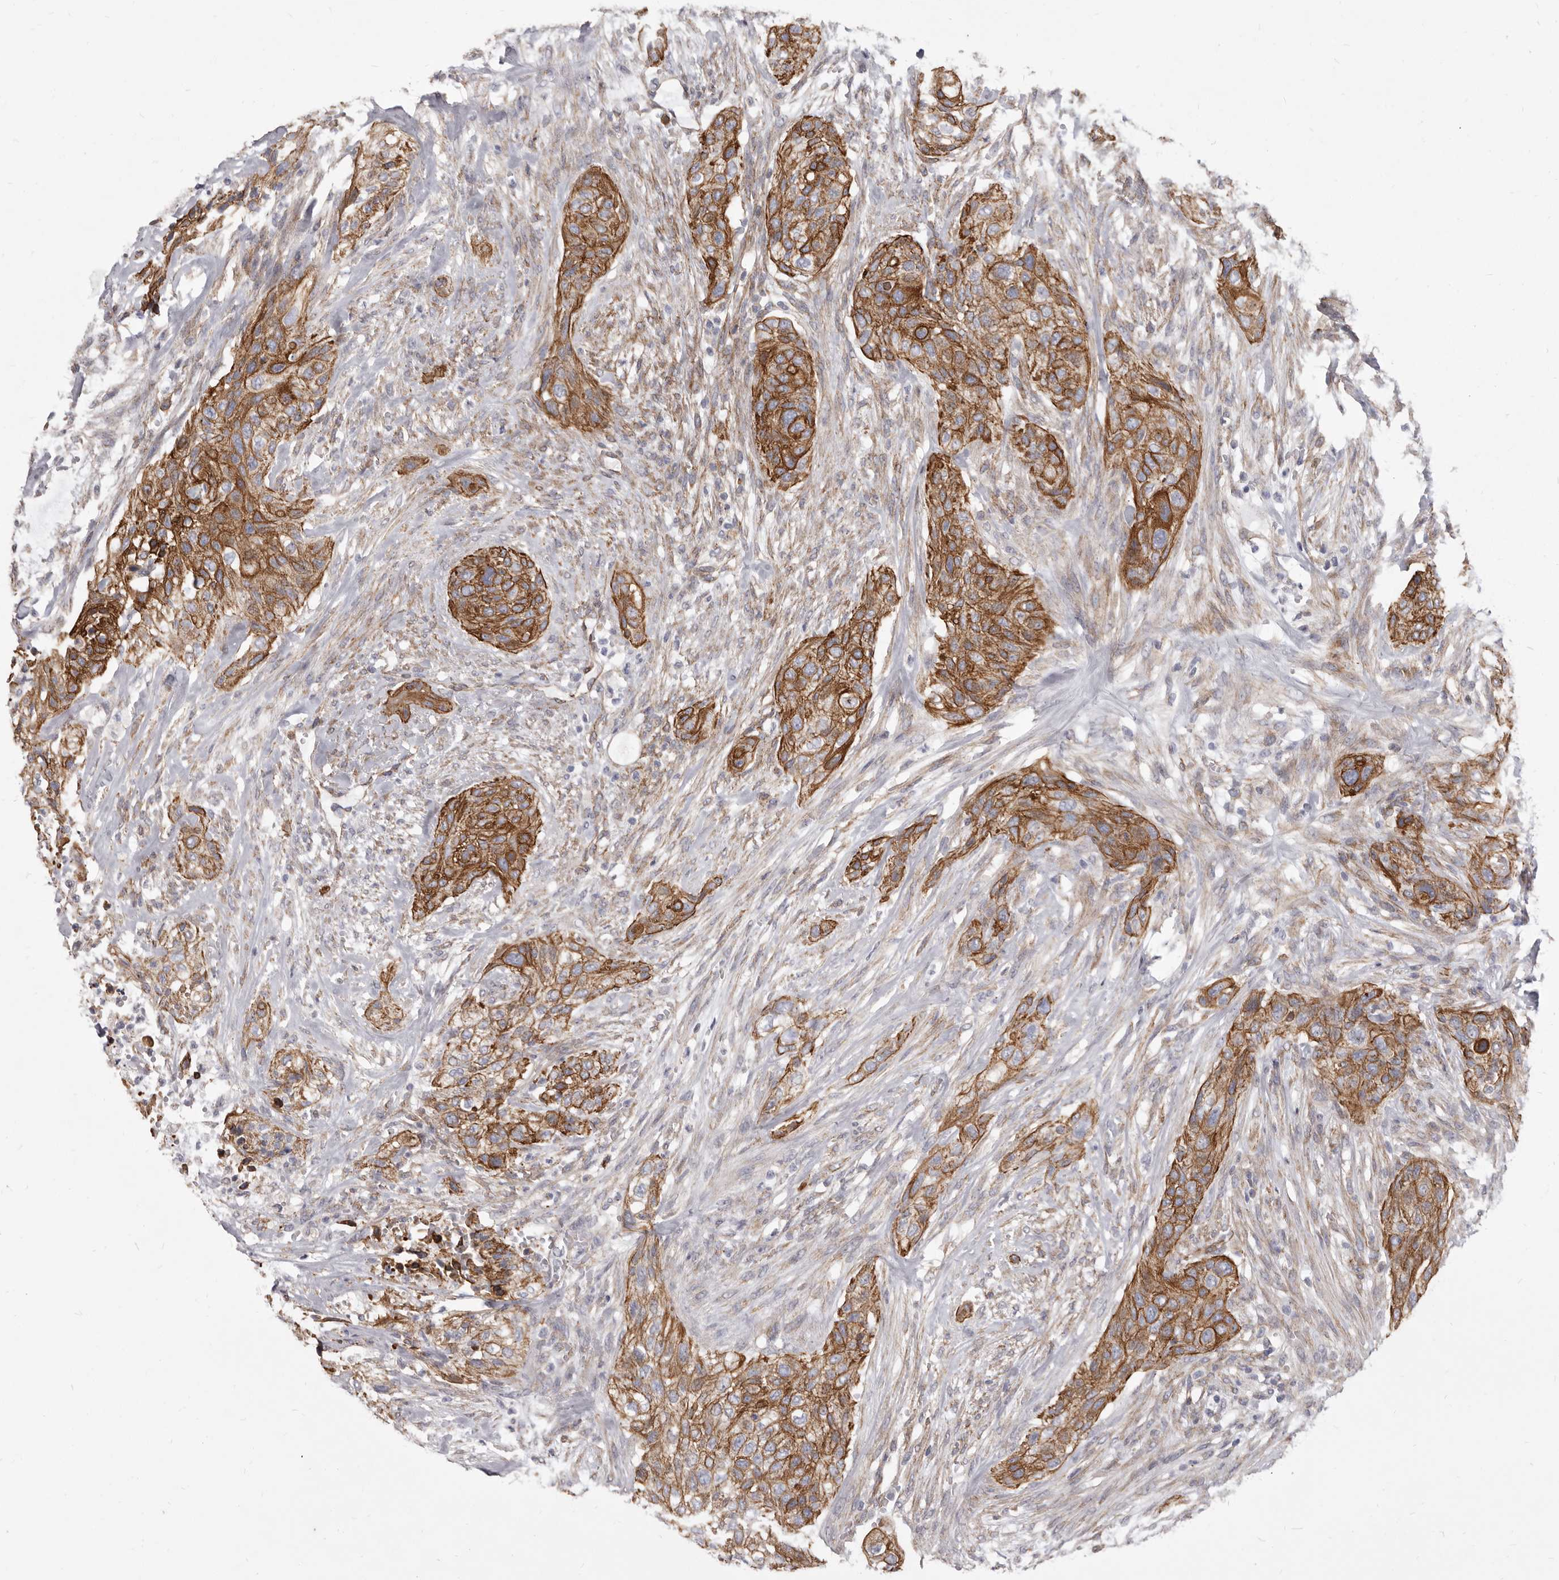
{"staining": {"intensity": "moderate", "quantity": ">75%", "location": "cytoplasmic/membranous"}, "tissue": "urothelial cancer", "cell_type": "Tumor cells", "image_type": "cancer", "snomed": [{"axis": "morphology", "description": "Urothelial carcinoma, High grade"}, {"axis": "topography", "description": "Urinary bladder"}], "caption": "Tumor cells exhibit medium levels of moderate cytoplasmic/membranous staining in about >75% of cells in urothelial carcinoma (high-grade). (DAB (3,3'-diaminobenzidine) IHC, brown staining for protein, blue staining for nuclei).", "gene": "P2RX6", "patient": {"sex": "male", "age": 35}}